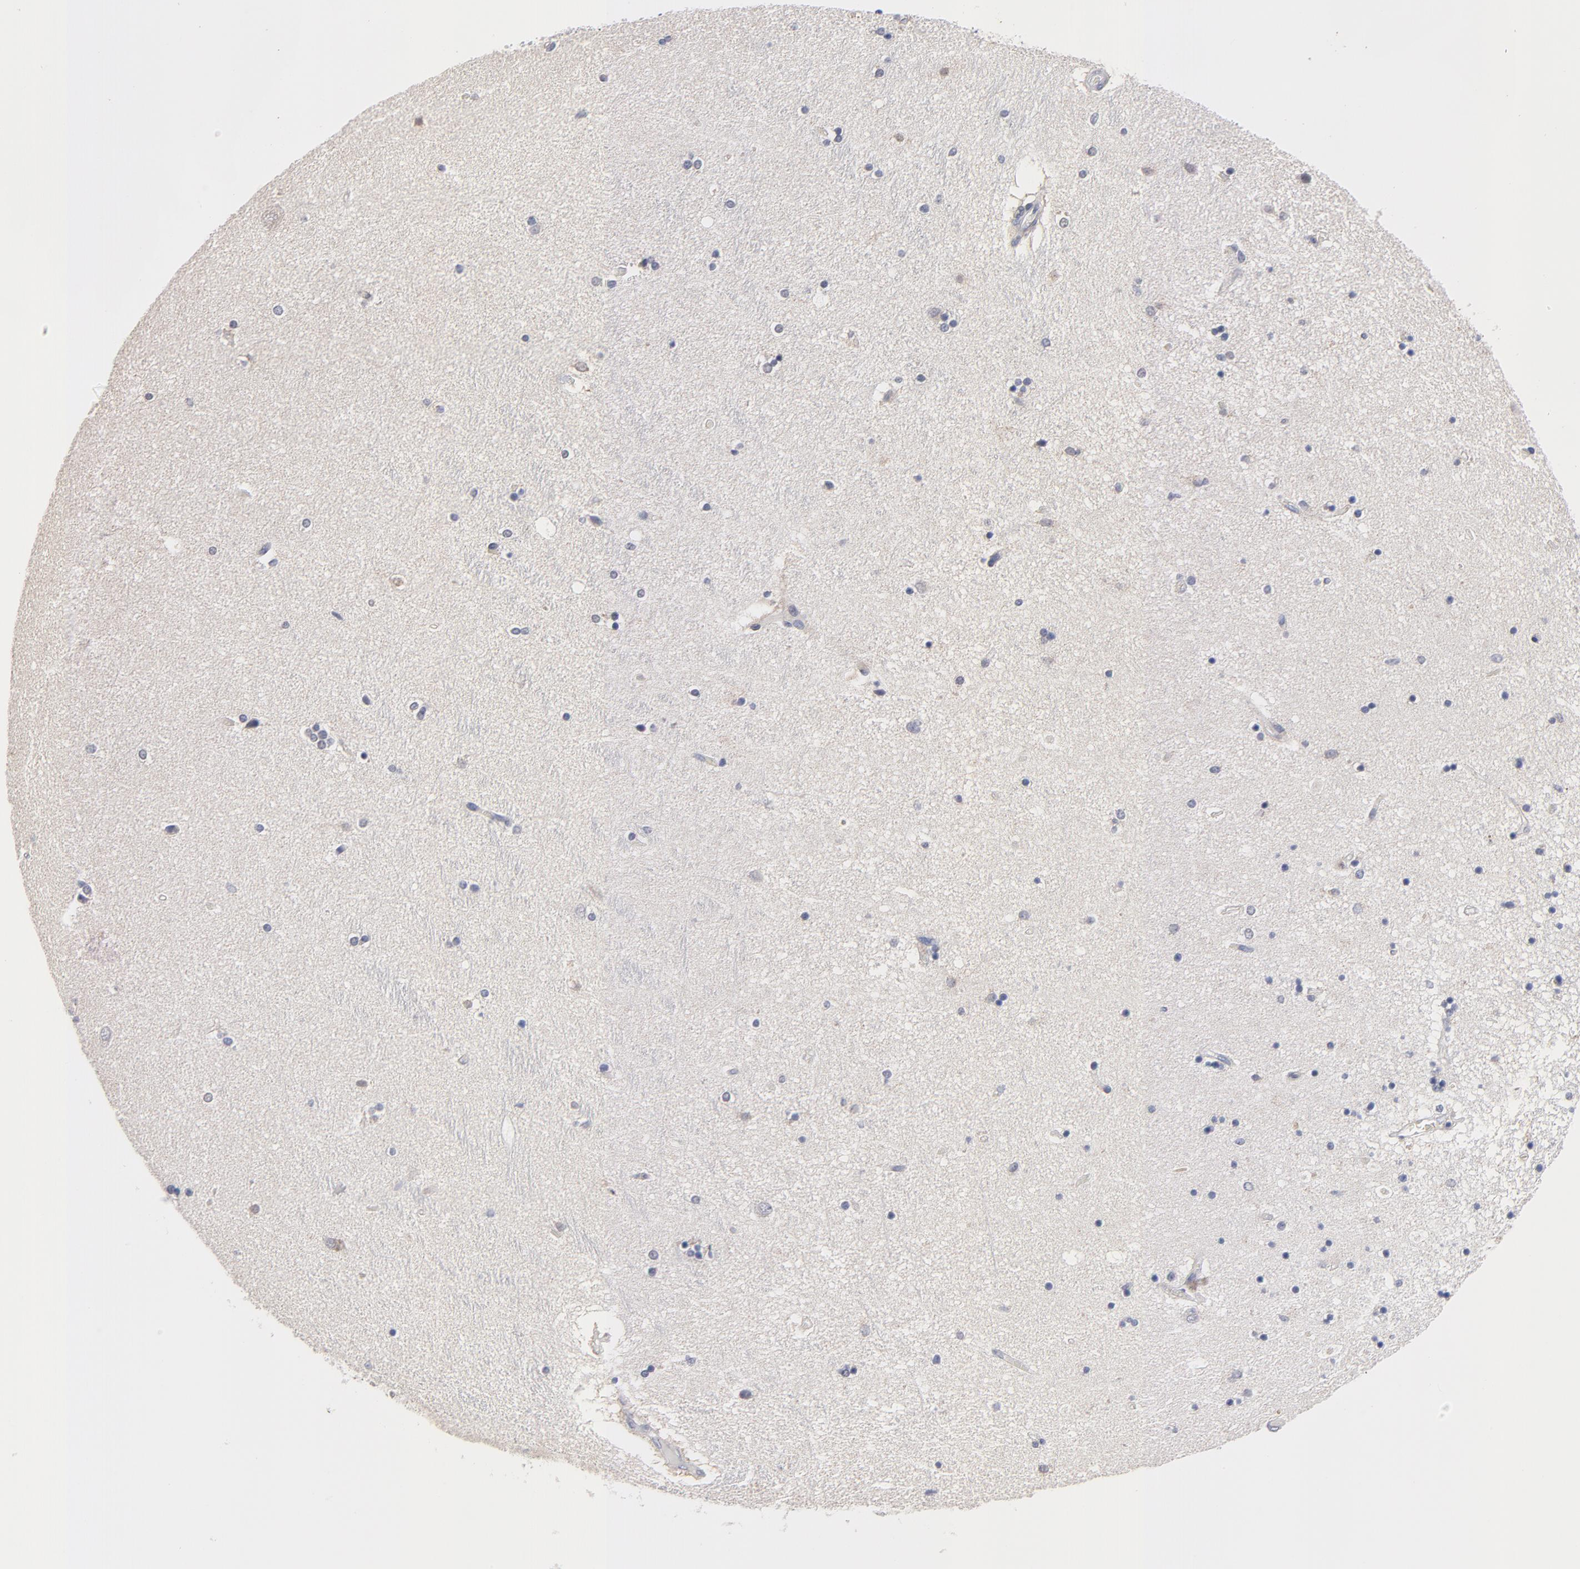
{"staining": {"intensity": "negative", "quantity": "none", "location": "none"}, "tissue": "hippocampus", "cell_type": "Glial cells", "image_type": "normal", "snomed": [{"axis": "morphology", "description": "Normal tissue, NOS"}, {"axis": "topography", "description": "Hippocampus"}], "caption": "Glial cells are negative for protein expression in benign human hippocampus. (DAB immunohistochemistry visualized using brightfield microscopy, high magnification).", "gene": "ZNF157", "patient": {"sex": "female", "age": 54}}